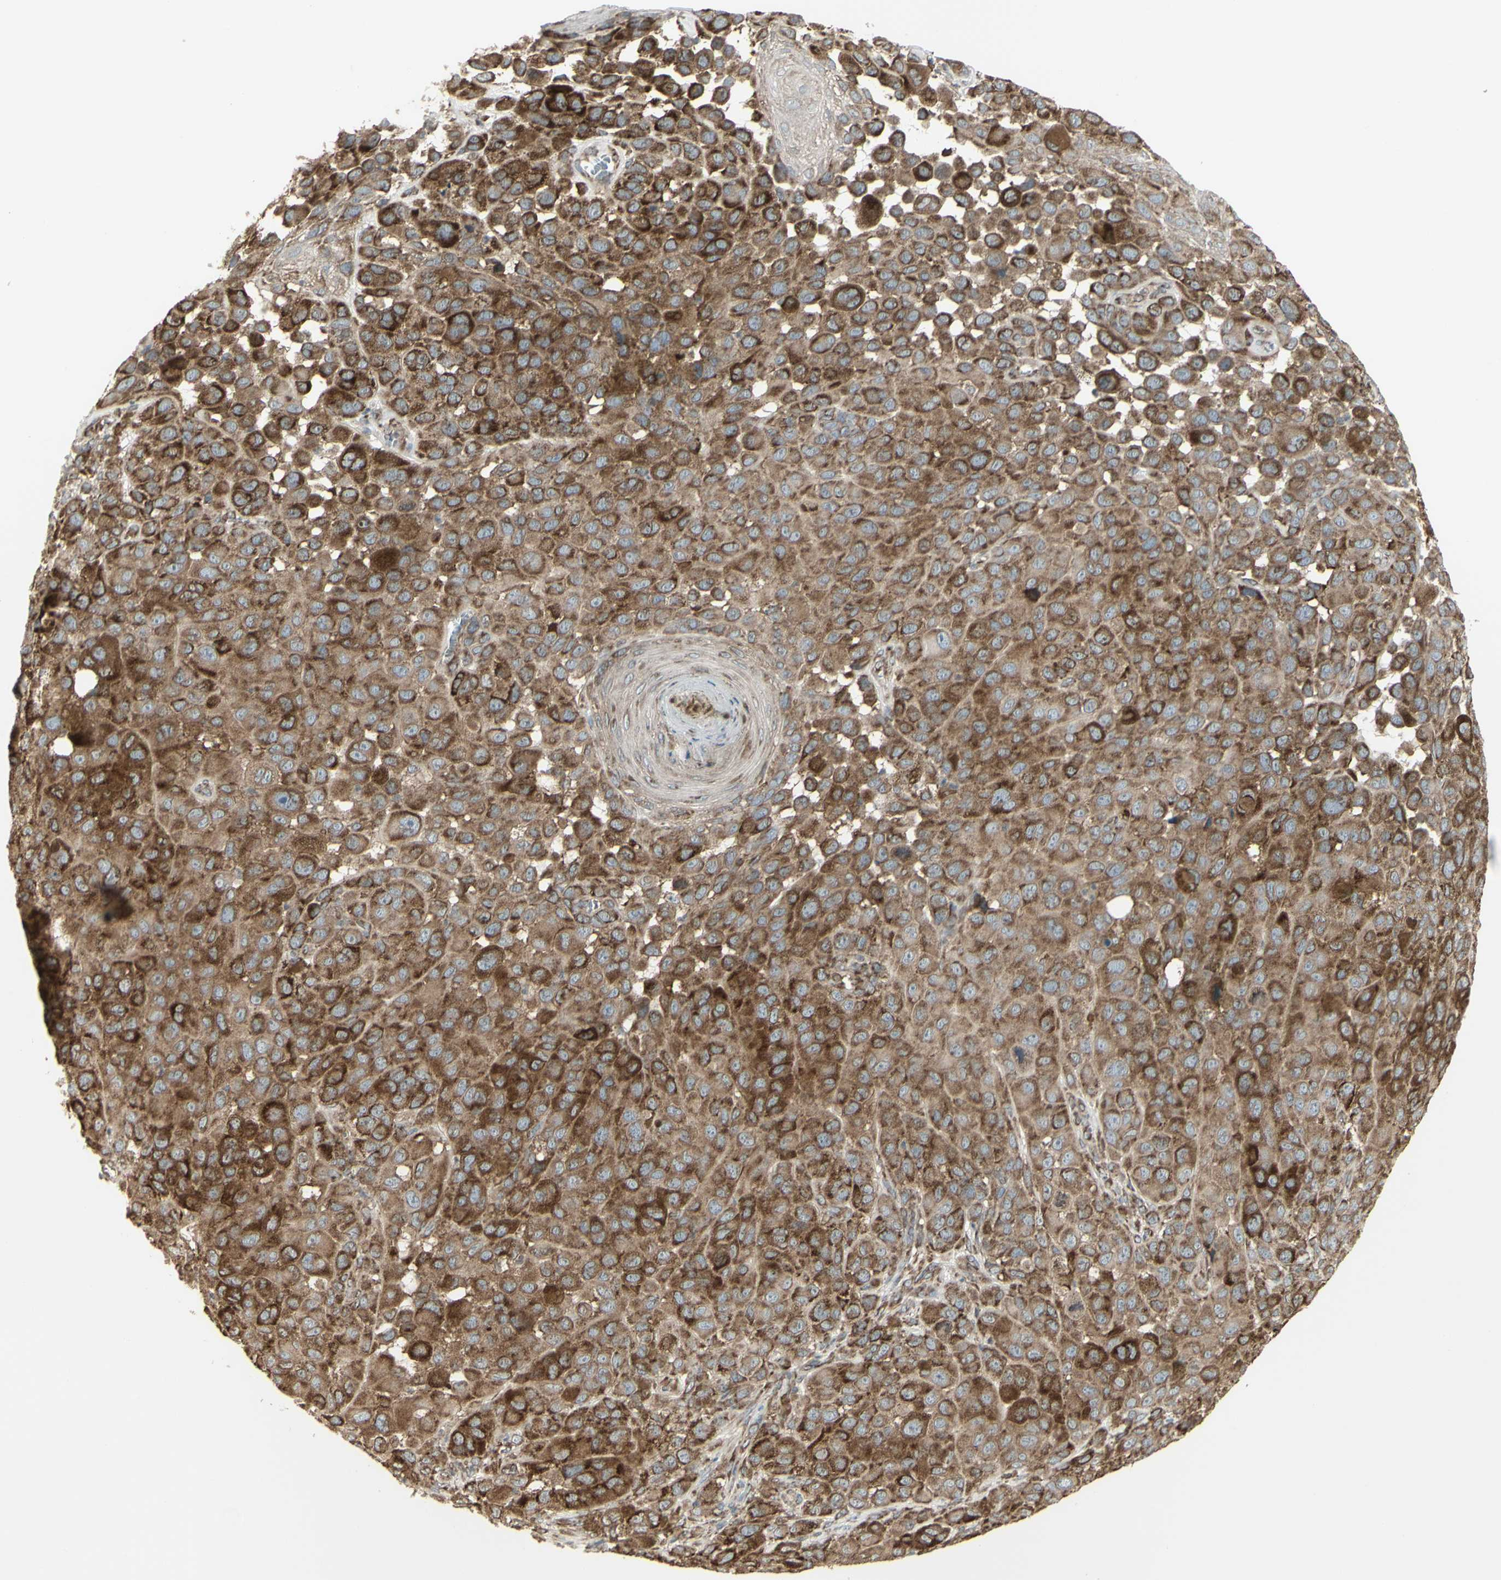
{"staining": {"intensity": "moderate", "quantity": ">75%", "location": "cytoplasmic/membranous"}, "tissue": "melanoma", "cell_type": "Tumor cells", "image_type": "cancer", "snomed": [{"axis": "morphology", "description": "Malignant melanoma, NOS"}, {"axis": "topography", "description": "Skin"}], "caption": "Melanoma stained for a protein (brown) reveals moderate cytoplasmic/membranous positive positivity in approximately >75% of tumor cells.", "gene": "FKBP3", "patient": {"sex": "male", "age": 96}}